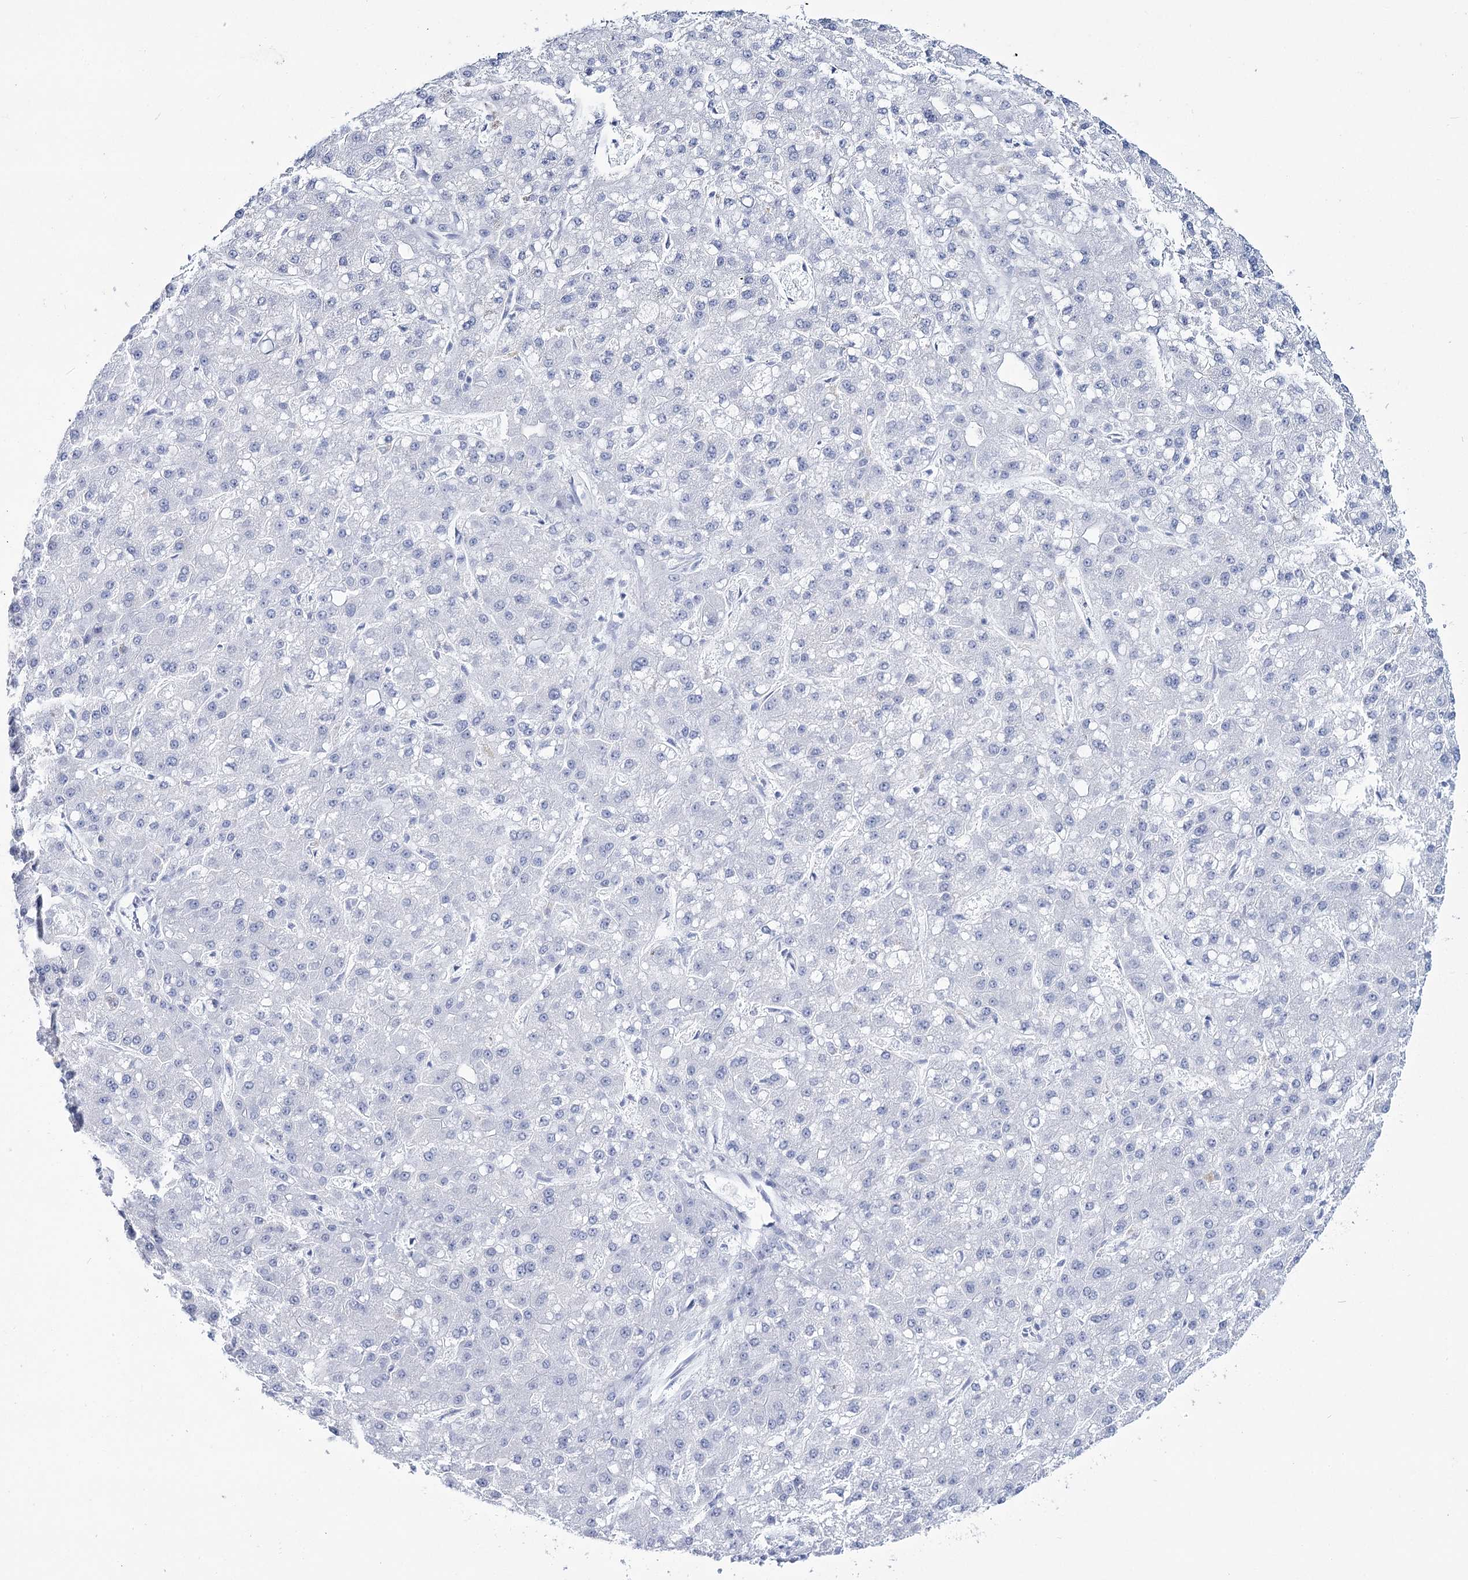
{"staining": {"intensity": "negative", "quantity": "none", "location": "none"}, "tissue": "liver cancer", "cell_type": "Tumor cells", "image_type": "cancer", "snomed": [{"axis": "morphology", "description": "Carcinoma, Hepatocellular, NOS"}, {"axis": "topography", "description": "Liver"}], "caption": "High power microscopy histopathology image of an immunohistochemistry histopathology image of liver cancer, revealing no significant positivity in tumor cells.", "gene": "RNF186", "patient": {"sex": "male", "age": 67}}